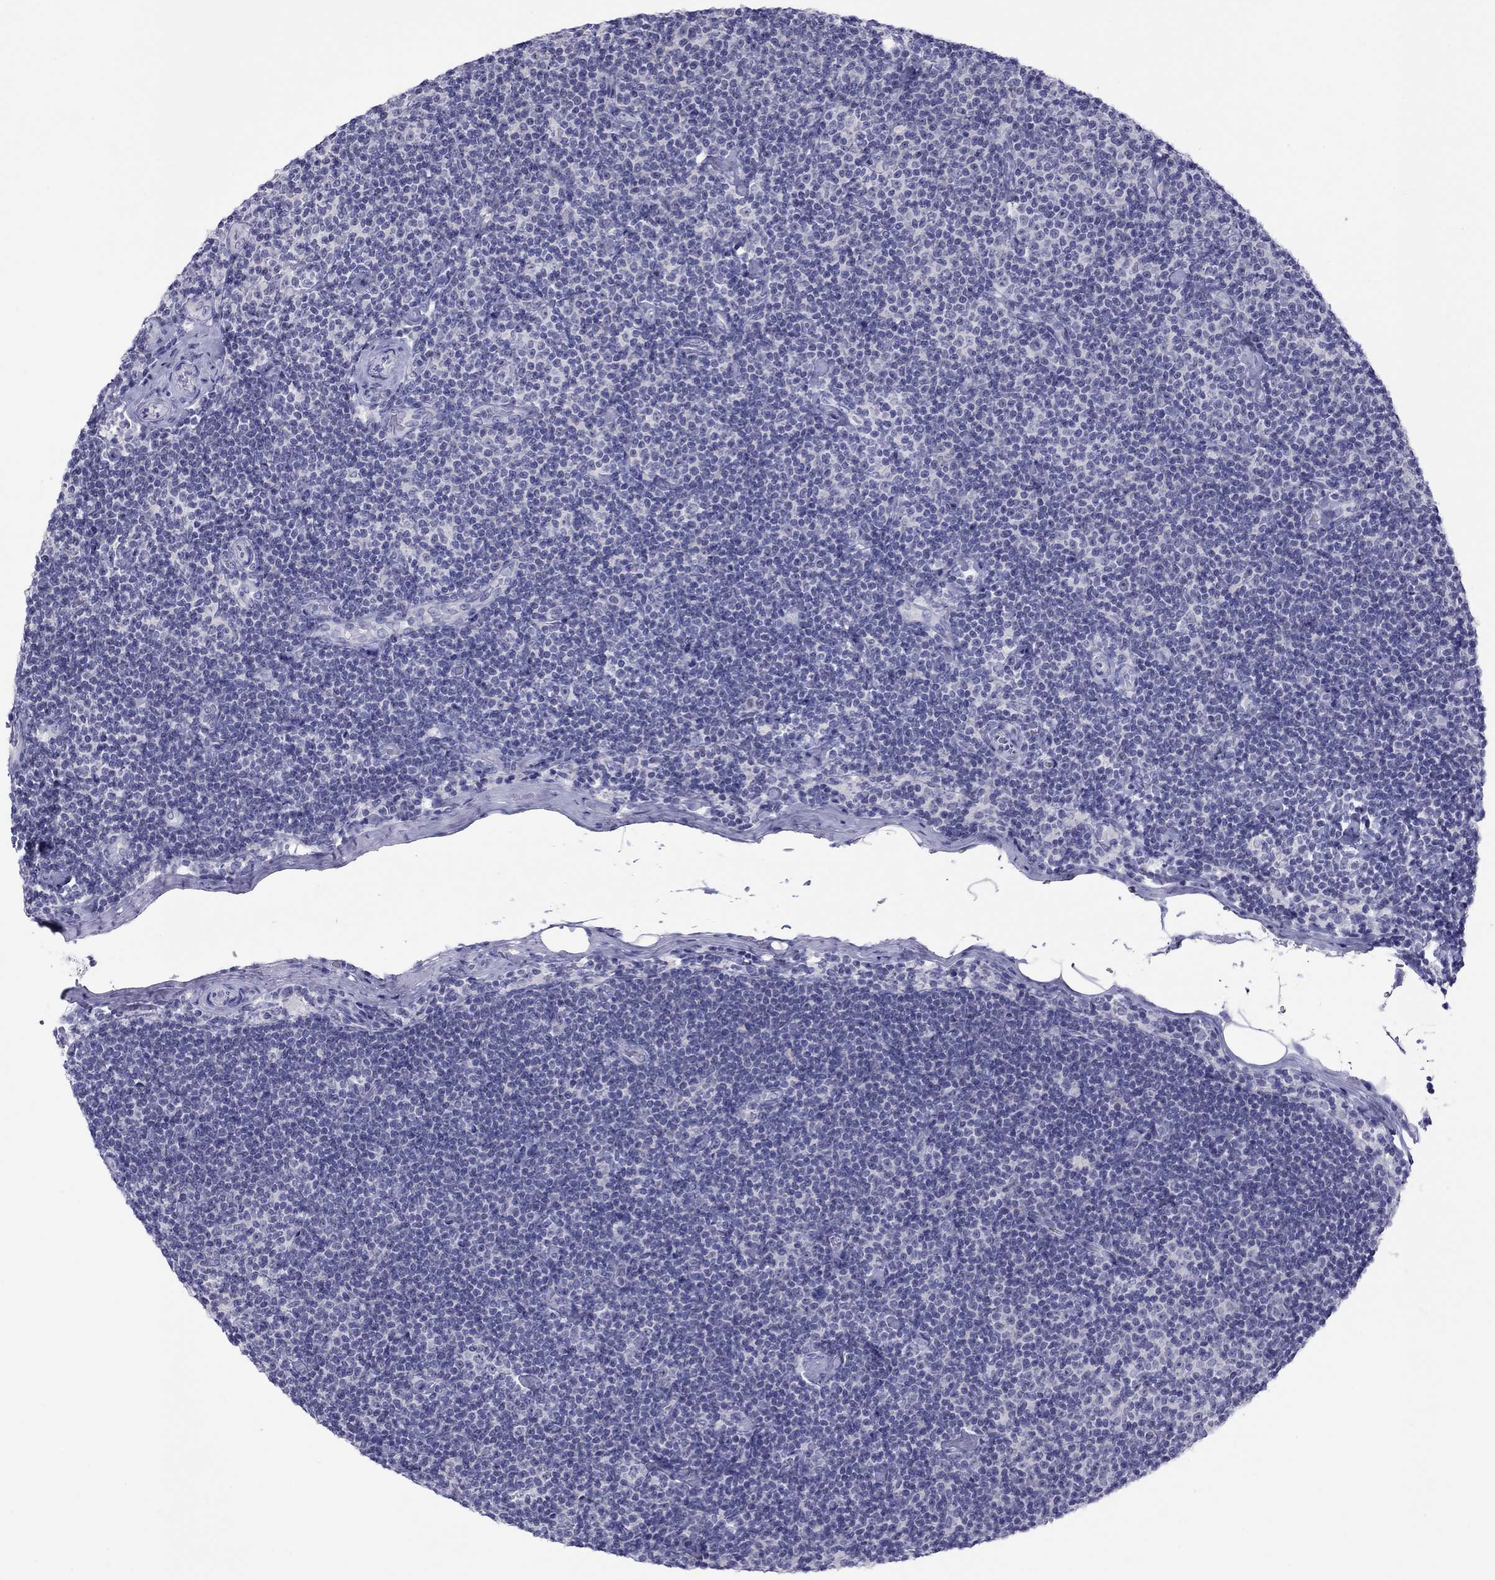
{"staining": {"intensity": "negative", "quantity": "none", "location": "none"}, "tissue": "lymphoma", "cell_type": "Tumor cells", "image_type": "cancer", "snomed": [{"axis": "morphology", "description": "Malignant lymphoma, non-Hodgkin's type, Low grade"}, {"axis": "topography", "description": "Lymph node"}], "caption": "IHC histopathology image of neoplastic tissue: malignant lymphoma, non-Hodgkin's type (low-grade) stained with DAB (3,3'-diaminobenzidine) exhibits no significant protein staining in tumor cells. (Brightfield microscopy of DAB (3,3'-diaminobenzidine) IHC at high magnification).", "gene": "CHRNB3", "patient": {"sex": "male", "age": 81}}